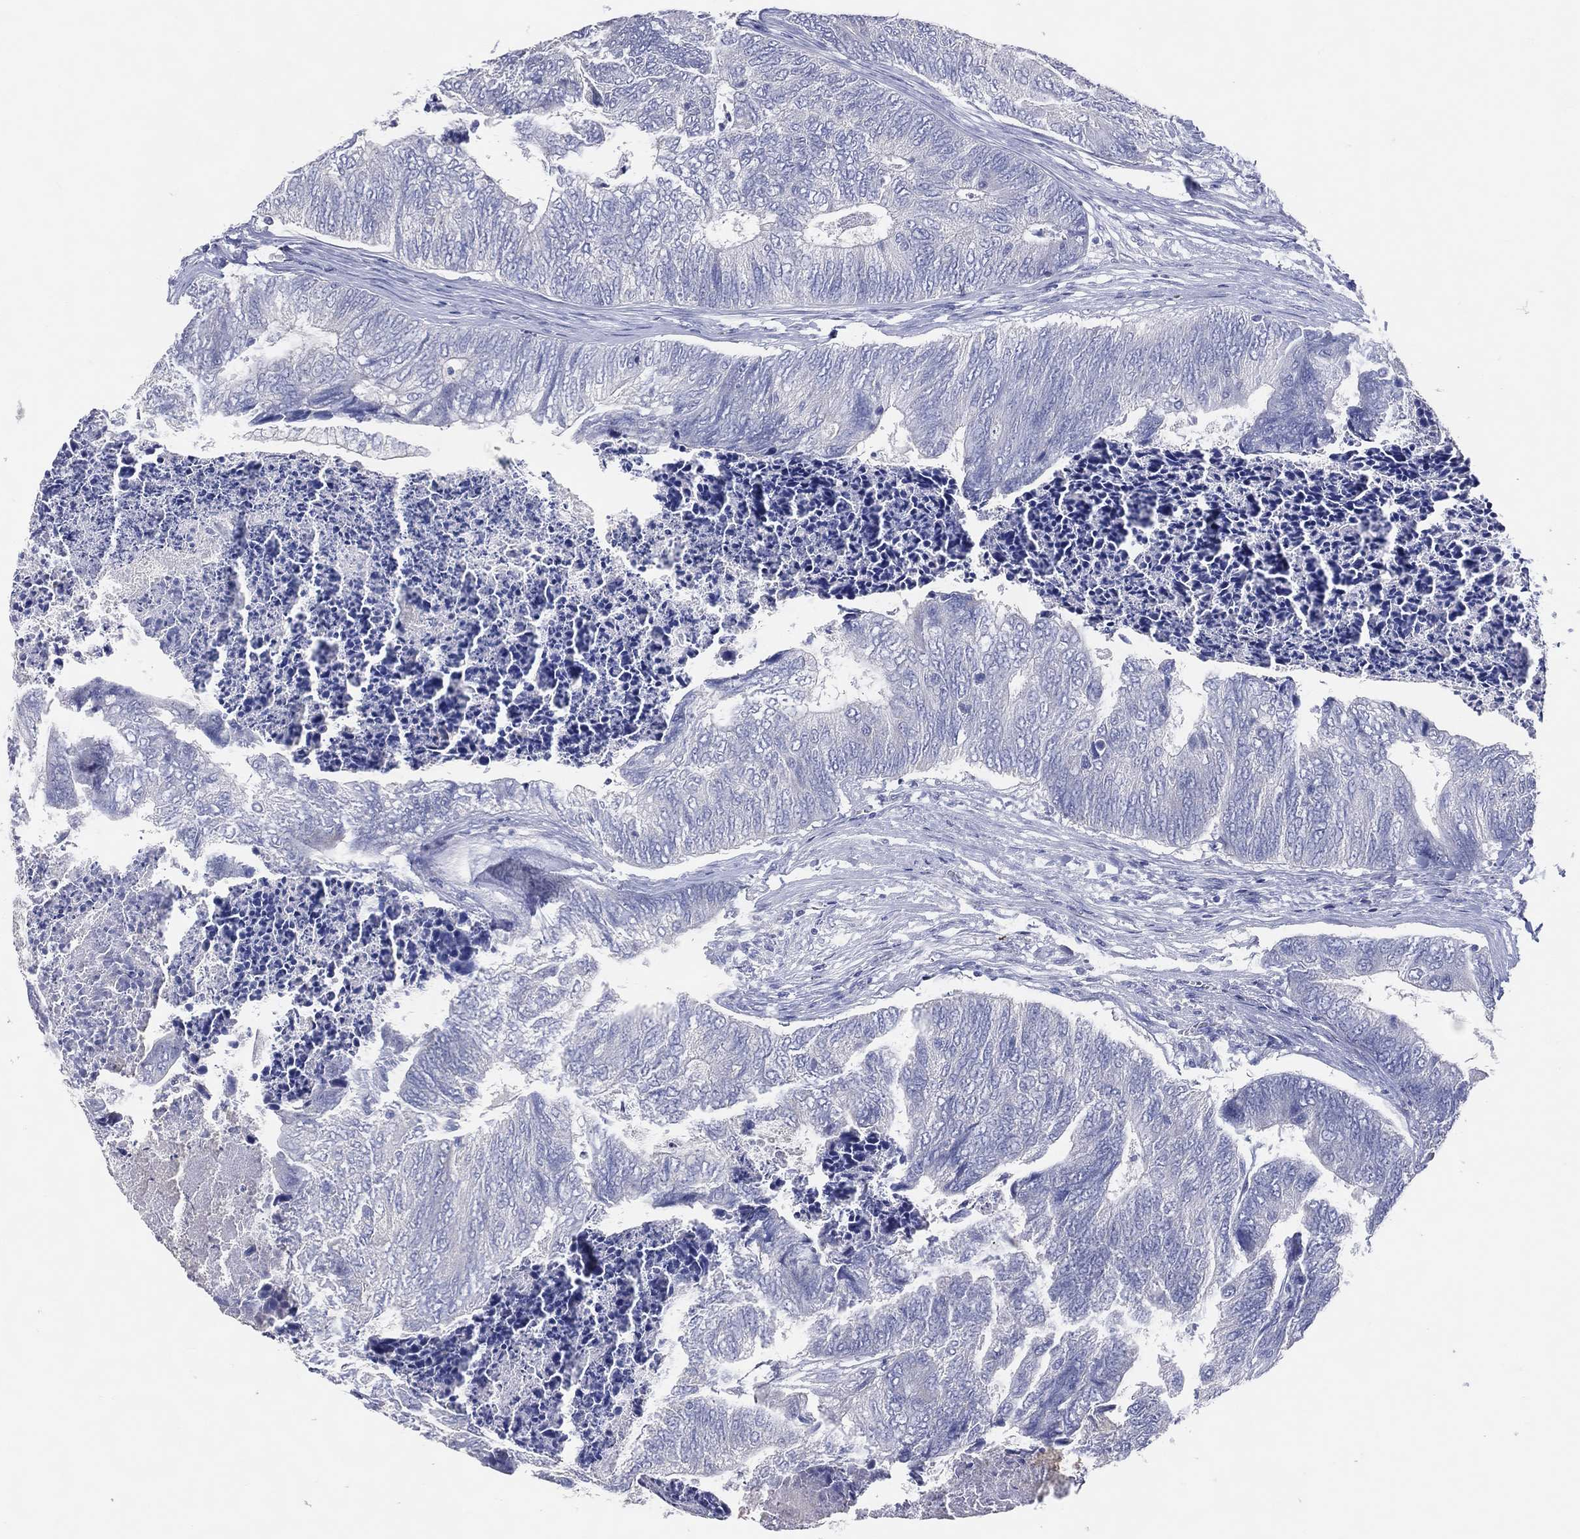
{"staining": {"intensity": "negative", "quantity": "none", "location": "none"}, "tissue": "colorectal cancer", "cell_type": "Tumor cells", "image_type": "cancer", "snomed": [{"axis": "morphology", "description": "Adenocarcinoma, NOS"}, {"axis": "topography", "description": "Colon"}], "caption": "There is no significant positivity in tumor cells of colorectal adenocarcinoma.", "gene": "DNAH6", "patient": {"sex": "female", "age": 67}}